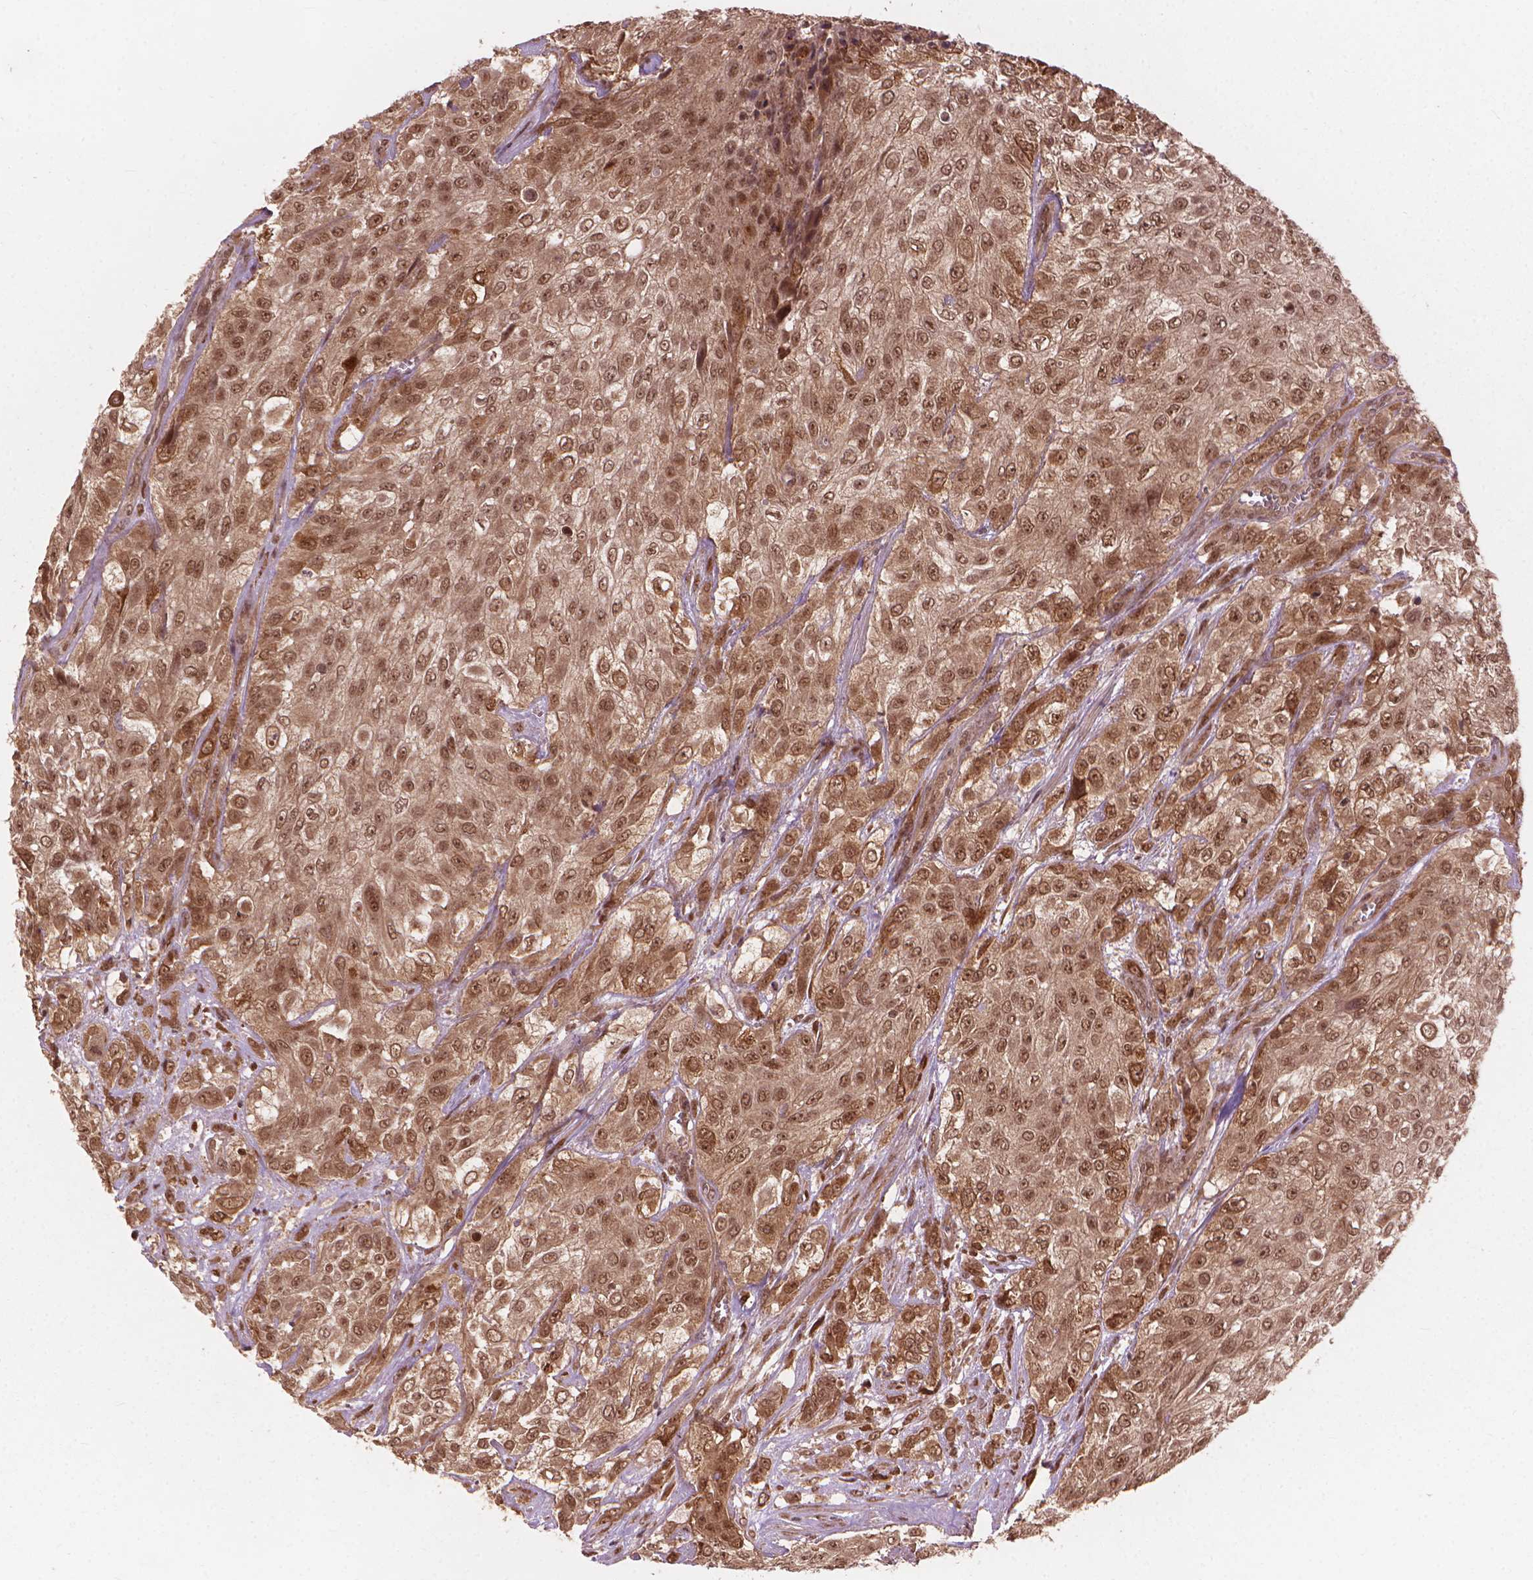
{"staining": {"intensity": "moderate", "quantity": ">75%", "location": "cytoplasmic/membranous,nuclear"}, "tissue": "urothelial cancer", "cell_type": "Tumor cells", "image_type": "cancer", "snomed": [{"axis": "morphology", "description": "Urothelial carcinoma, High grade"}, {"axis": "topography", "description": "Urinary bladder"}], "caption": "High-grade urothelial carcinoma was stained to show a protein in brown. There is medium levels of moderate cytoplasmic/membranous and nuclear positivity in approximately >75% of tumor cells.", "gene": "SSU72", "patient": {"sex": "male", "age": 57}}